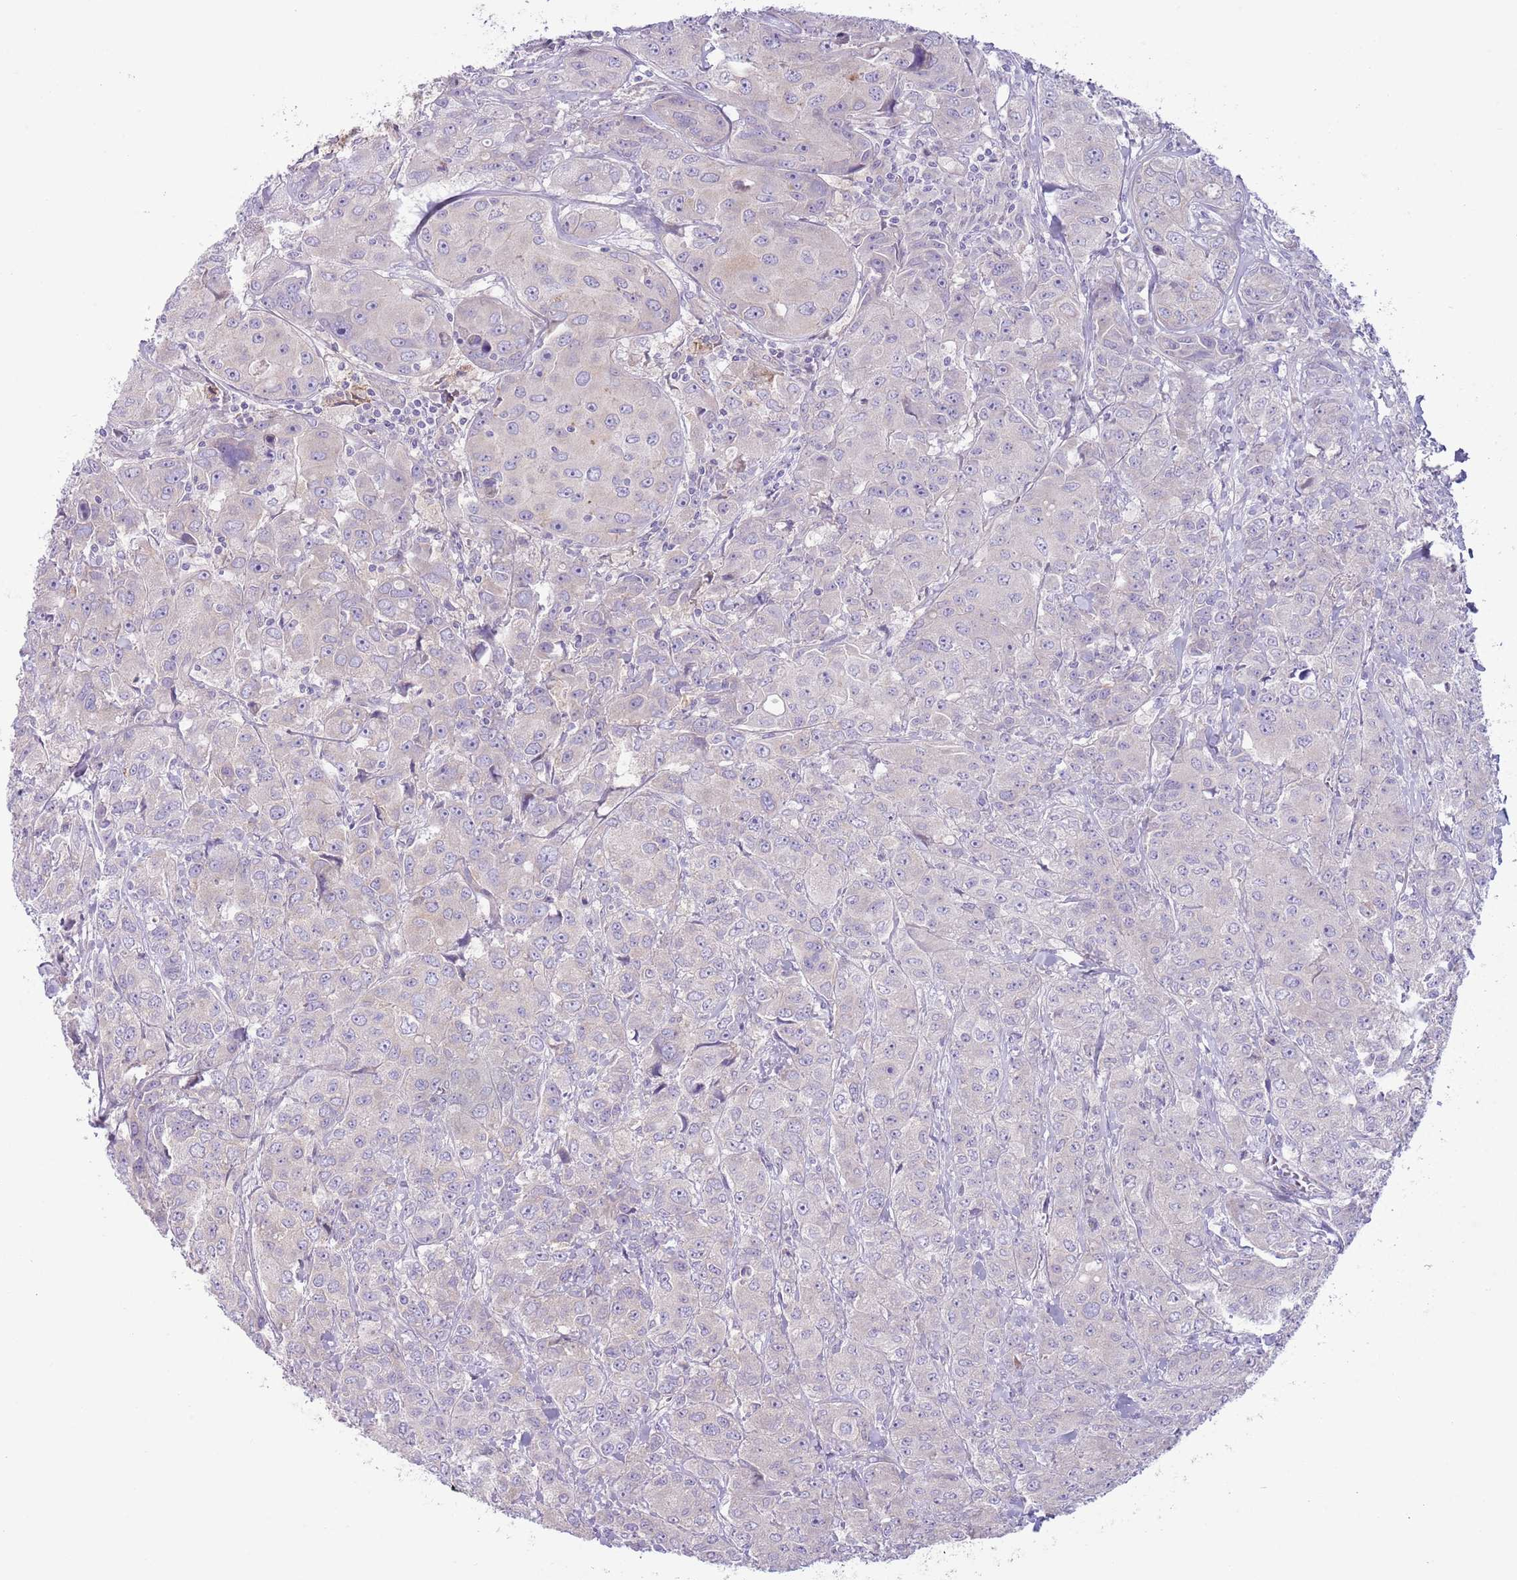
{"staining": {"intensity": "negative", "quantity": "none", "location": "none"}, "tissue": "breast cancer", "cell_type": "Tumor cells", "image_type": "cancer", "snomed": [{"axis": "morphology", "description": "Duct carcinoma"}, {"axis": "topography", "description": "Breast"}], "caption": "IHC histopathology image of human breast cancer (intraductal carcinoma) stained for a protein (brown), which exhibits no expression in tumor cells.", "gene": "CFH", "patient": {"sex": "female", "age": 43}}